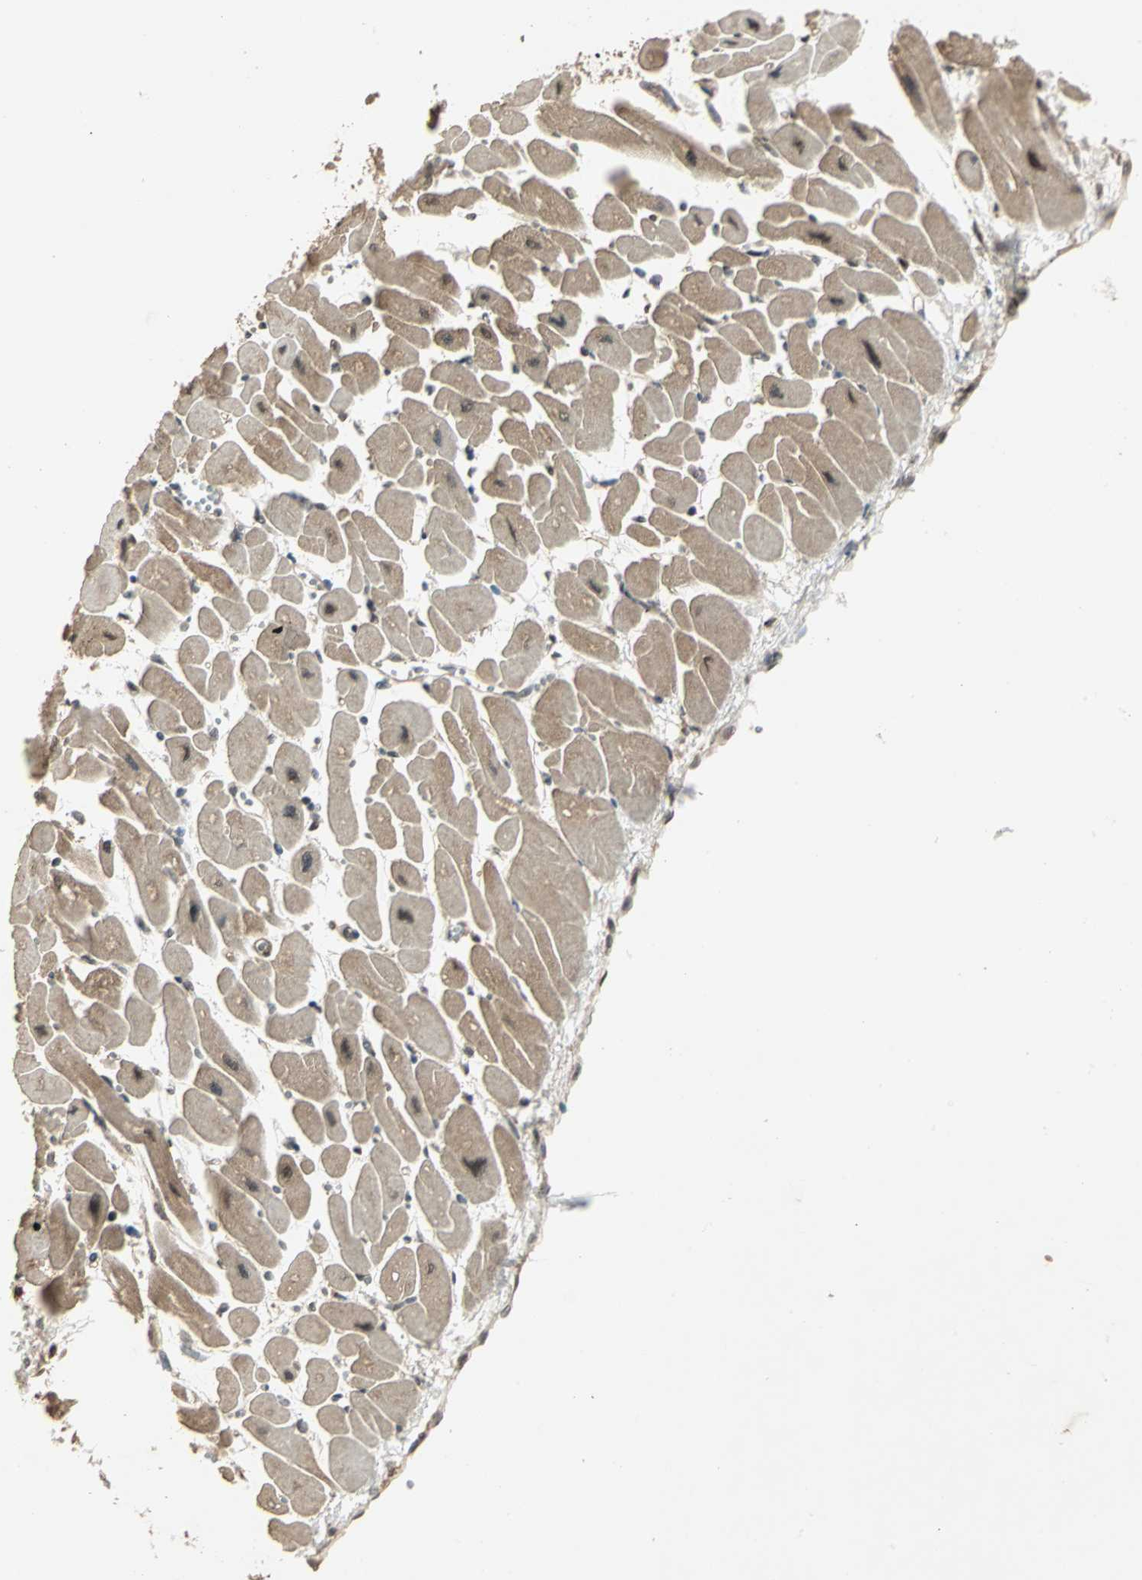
{"staining": {"intensity": "moderate", "quantity": "25%-75%", "location": "nuclear"}, "tissue": "heart muscle", "cell_type": "Cardiomyocytes", "image_type": "normal", "snomed": [{"axis": "morphology", "description": "Normal tissue, NOS"}, {"axis": "topography", "description": "Heart"}], "caption": "This photomicrograph exhibits immunohistochemistry (IHC) staining of benign heart muscle, with medium moderate nuclear staining in approximately 25%-75% of cardiomyocytes.", "gene": "PSMC3", "patient": {"sex": "female", "age": 54}}